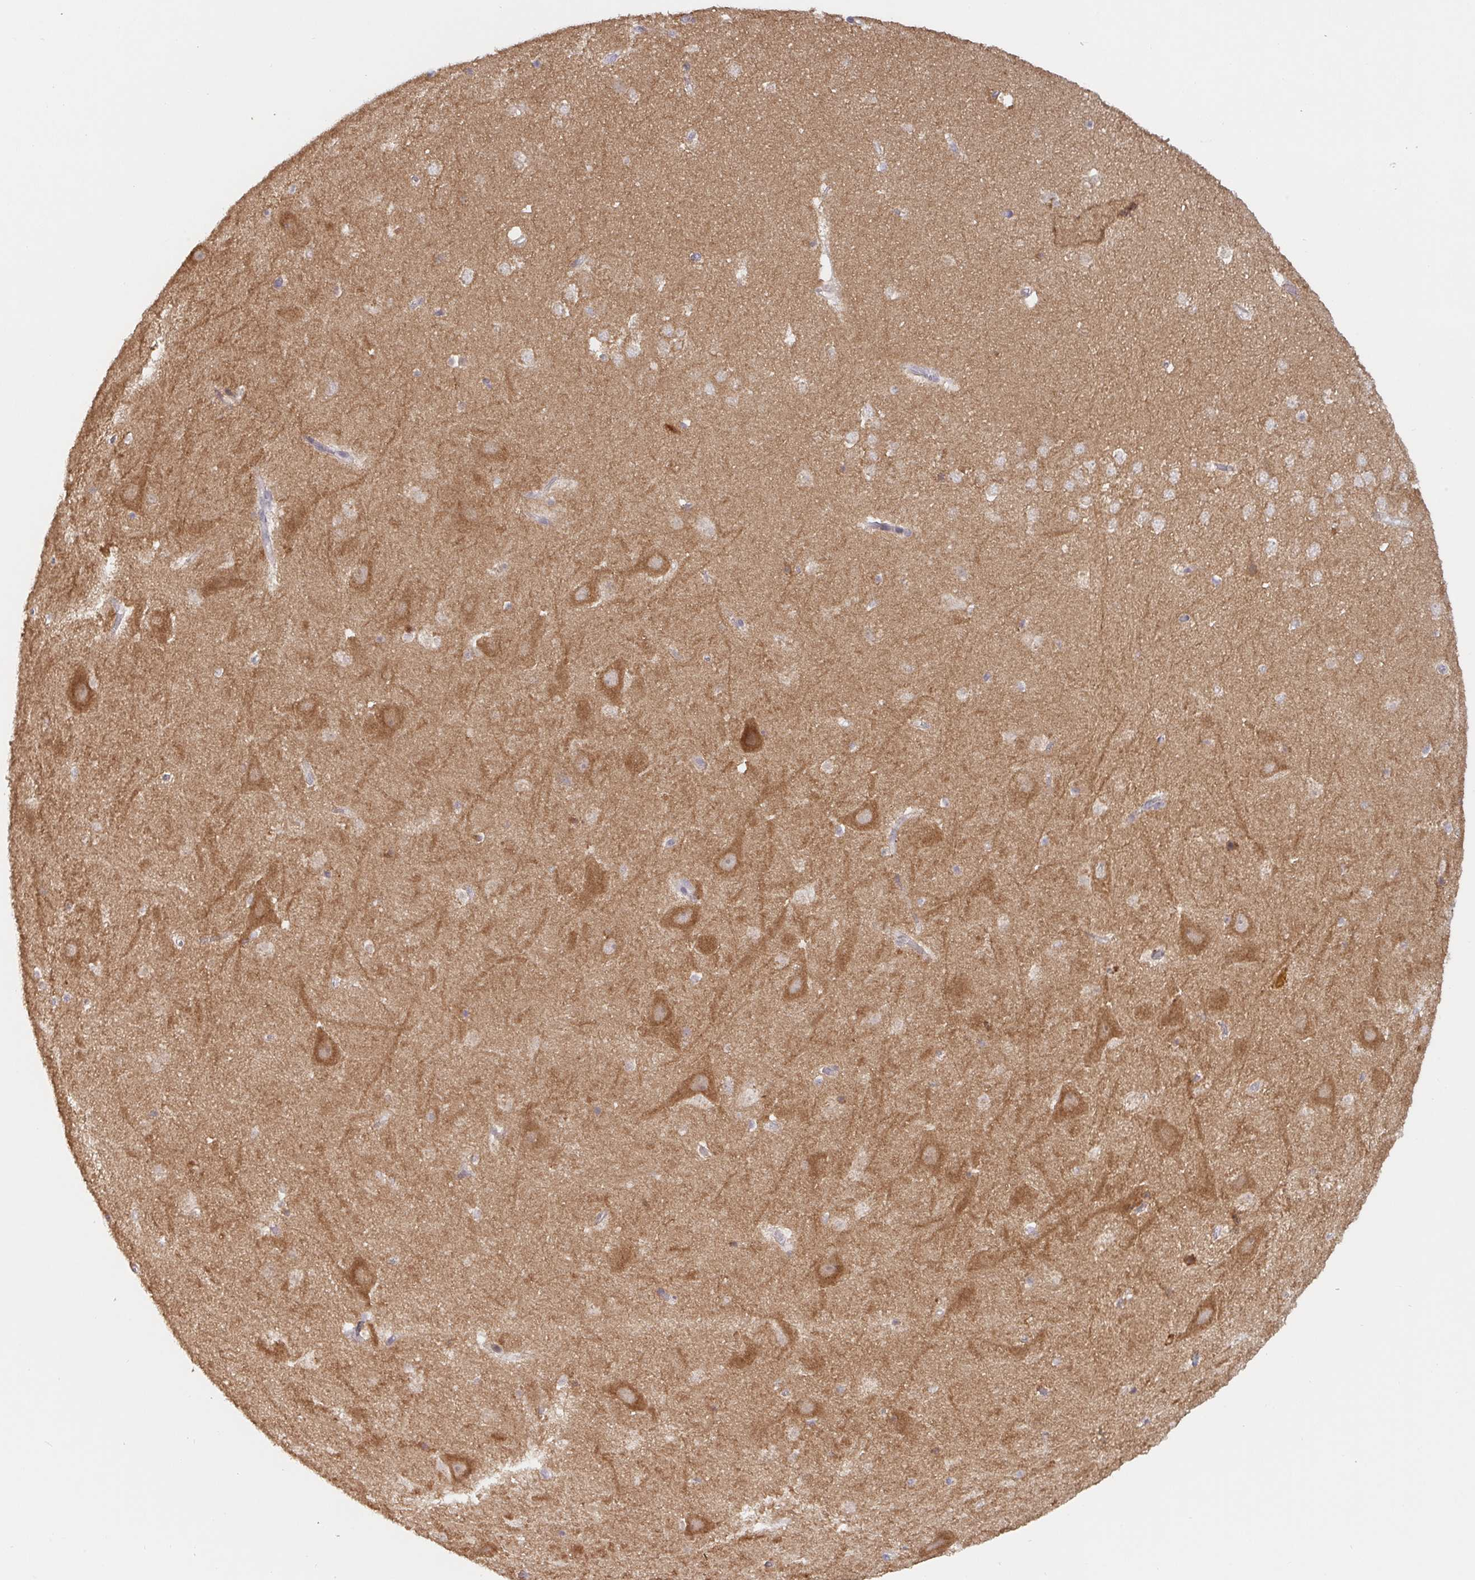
{"staining": {"intensity": "moderate", "quantity": "25%-75%", "location": "cytoplasmic/membranous"}, "tissue": "hippocampus", "cell_type": "Glial cells", "image_type": "normal", "snomed": [{"axis": "morphology", "description": "Normal tissue, NOS"}, {"axis": "topography", "description": "Hippocampus"}], "caption": "Immunohistochemistry (IHC) of benign human hippocampus demonstrates medium levels of moderate cytoplasmic/membranous expression in approximately 25%-75% of glial cells. (DAB IHC, brown staining for protein, blue staining for nuclei).", "gene": "DCST1", "patient": {"sex": "female", "age": 42}}